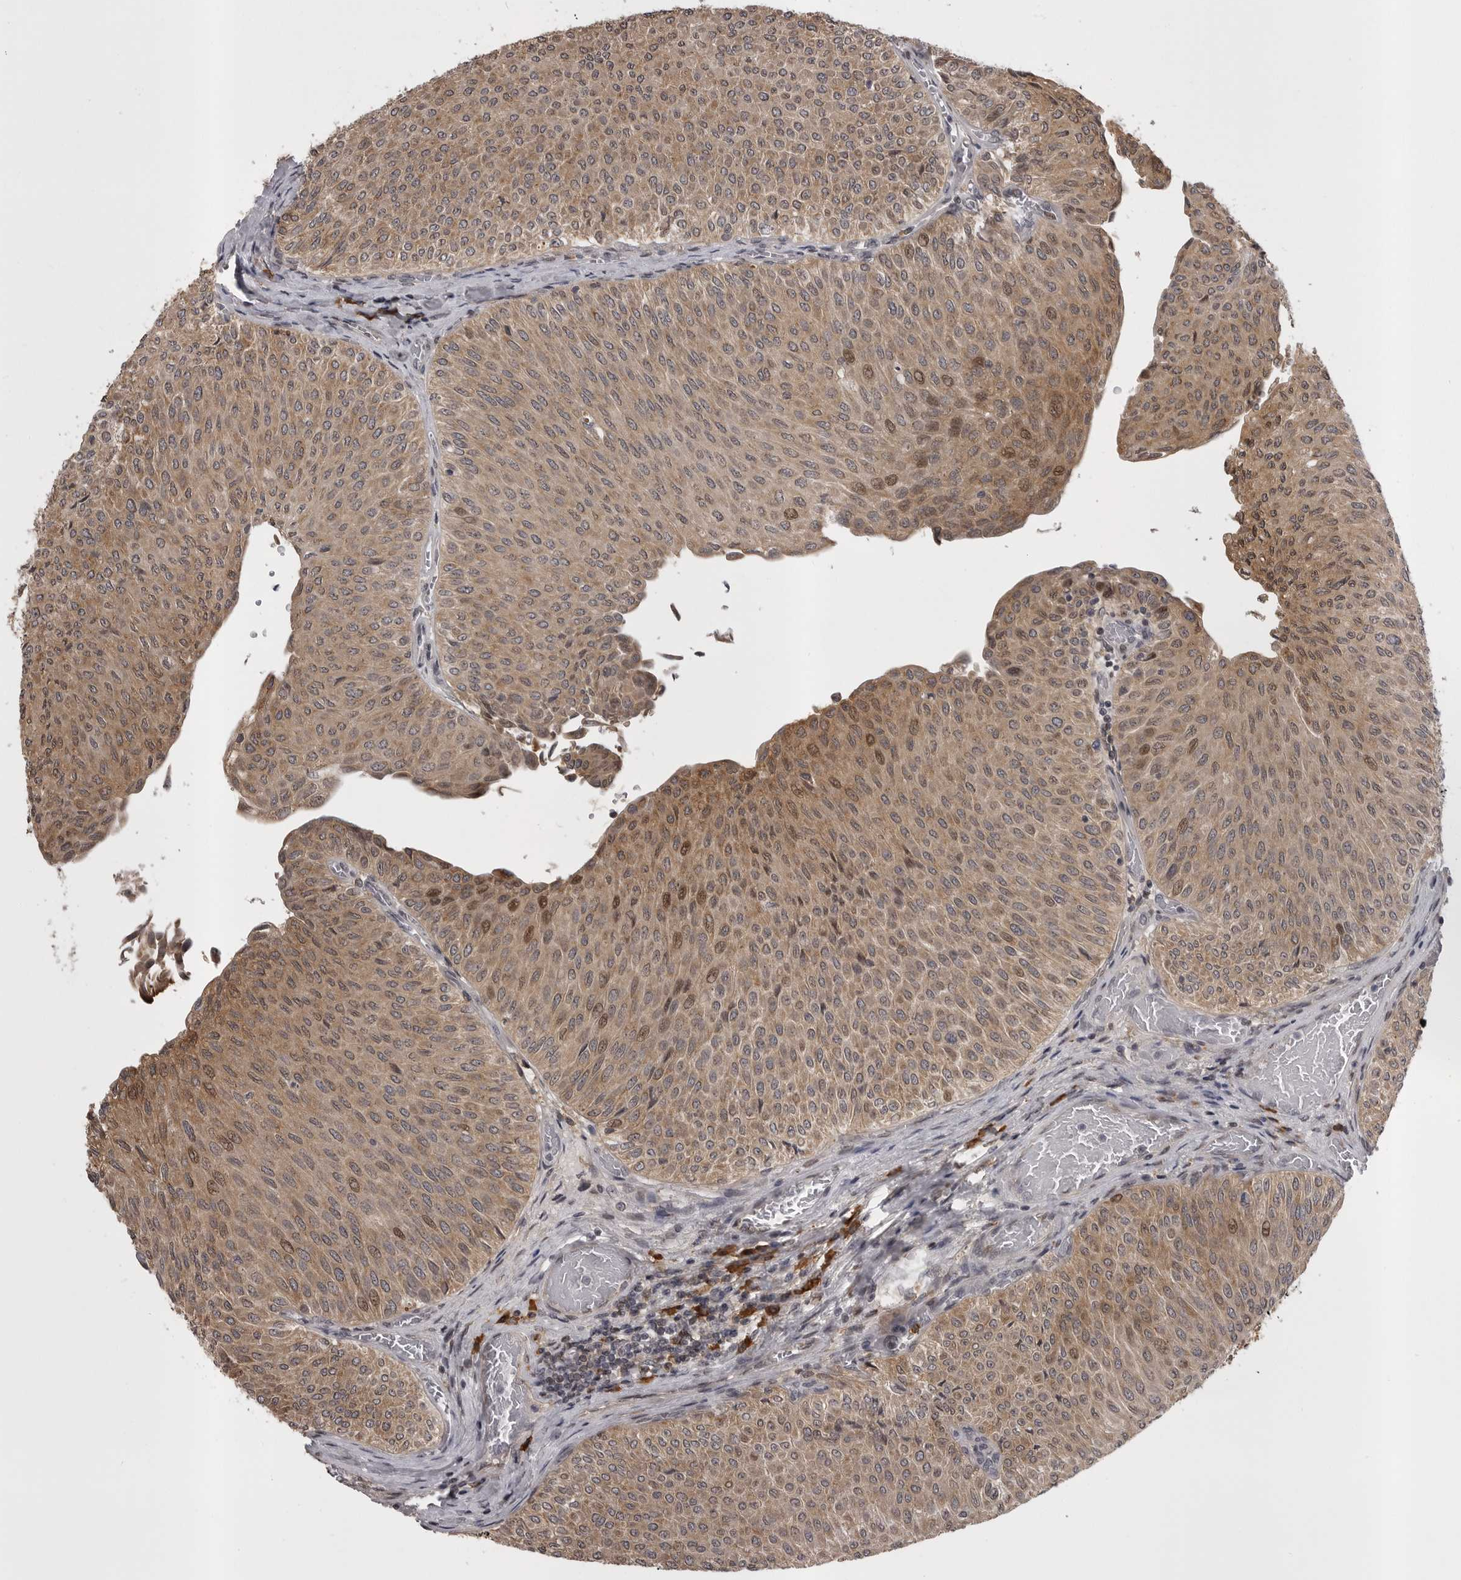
{"staining": {"intensity": "moderate", "quantity": ">75%", "location": "cytoplasmic/membranous,nuclear"}, "tissue": "urothelial cancer", "cell_type": "Tumor cells", "image_type": "cancer", "snomed": [{"axis": "morphology", "description": "Urothelial carcinoma, Low grade"}, {"axis": "topography", "description": "Urinary bladder"}], "caption": "About >75% of tumor cells in human low-grade urothelial carcinoma display moderate cytoplasmic/membranous and nuclear protein staining as visualized by brown immunohistochemical staining.", "gene": "SNX16", "patient": {"sex": "male", "age": 78}}